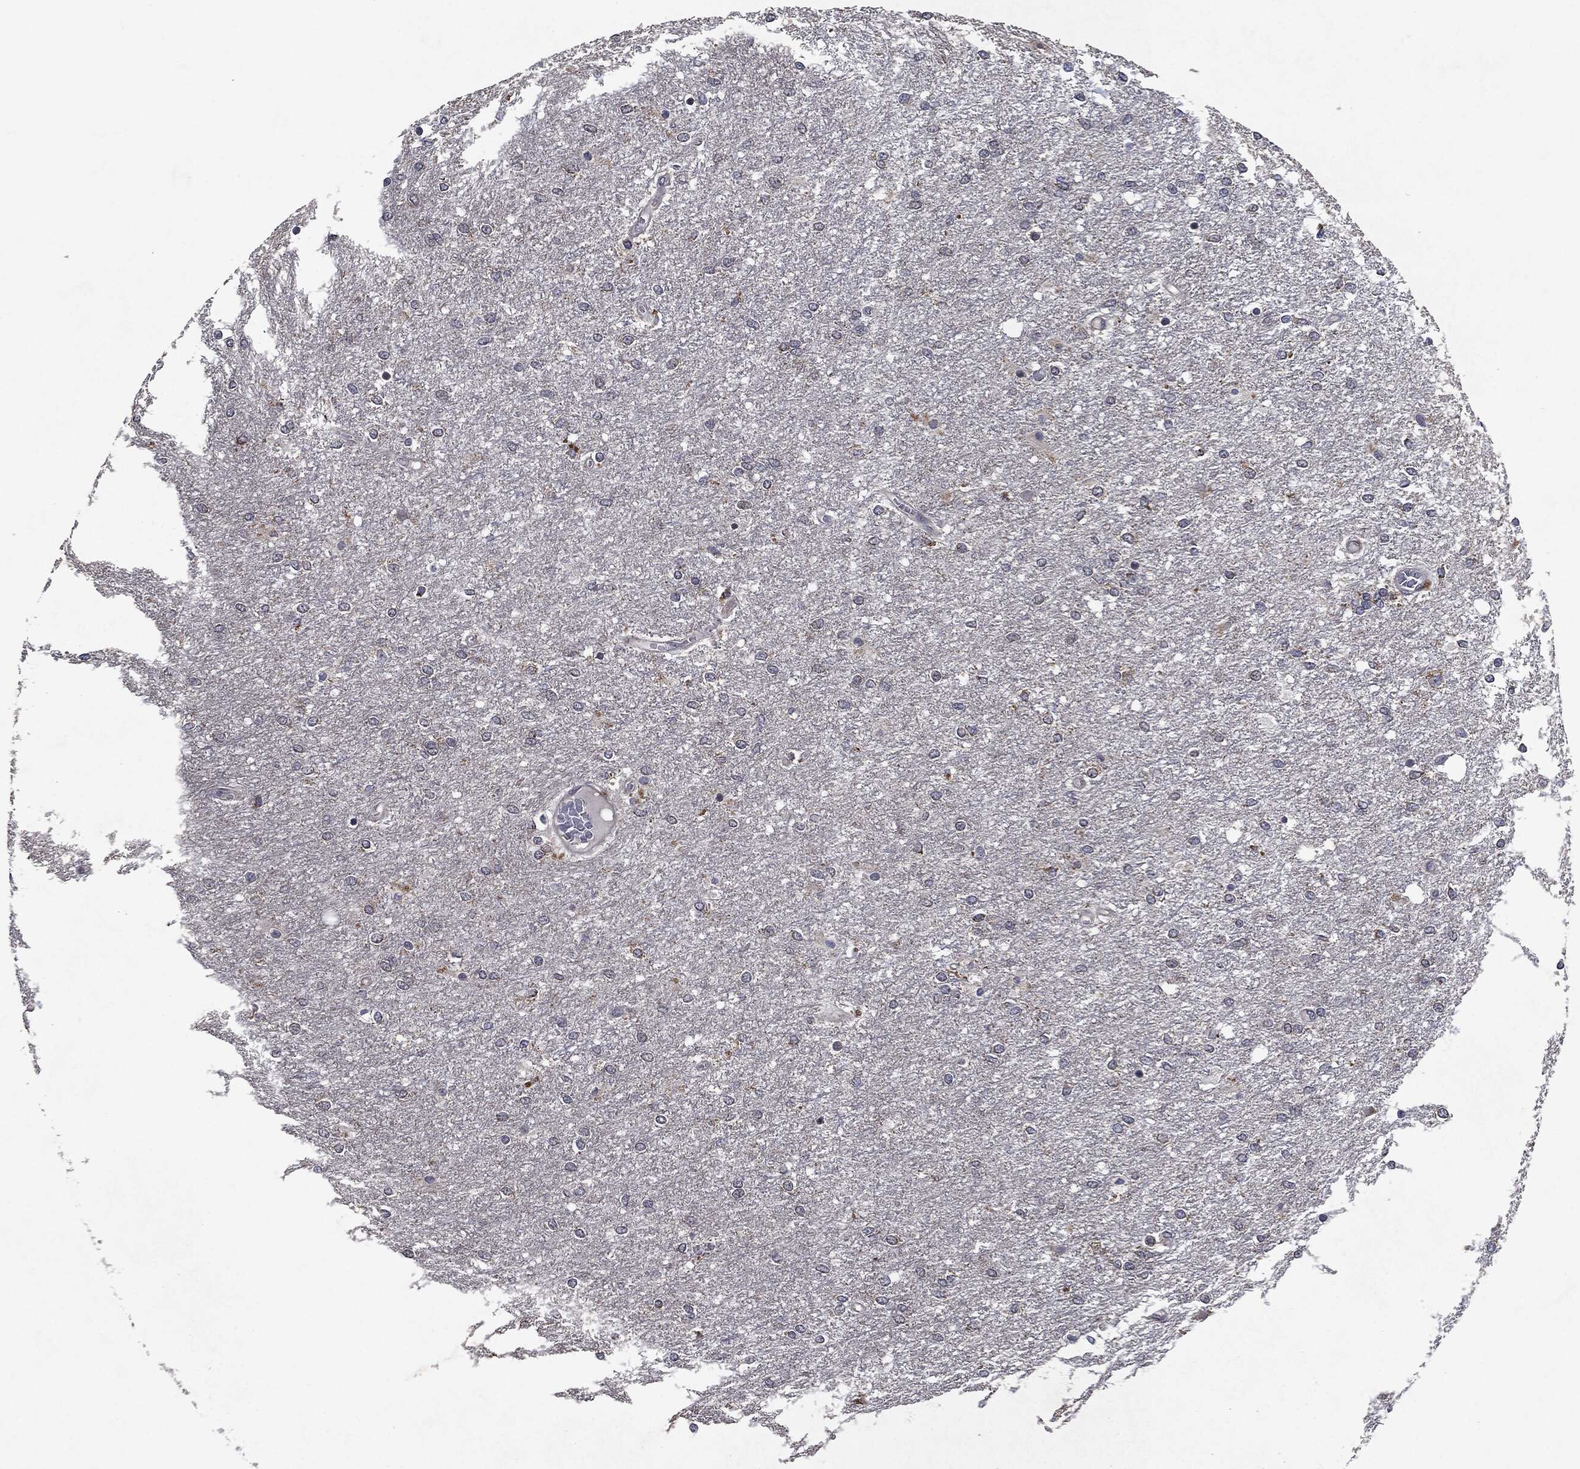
{"staining": {"intensity": "negative", "quantity": "none", "location": "none"}, "tissue": "glioma", "cell_type": "Tumor cells", "image_type": "cancer", "snomed": [{"axis": "morphology", "description": "Glioma, malignant, High grade"}, {"axis": "topography", "description": "Brain"}], "caption": "Micrograph shows no significant protein expression in tumor cells of glioma. (Immunohistochemistry (ihc), brightfield microscopy, high magnification).", "gene": "SLC31A2", "patient": {"sex": "female", "age": 61}}